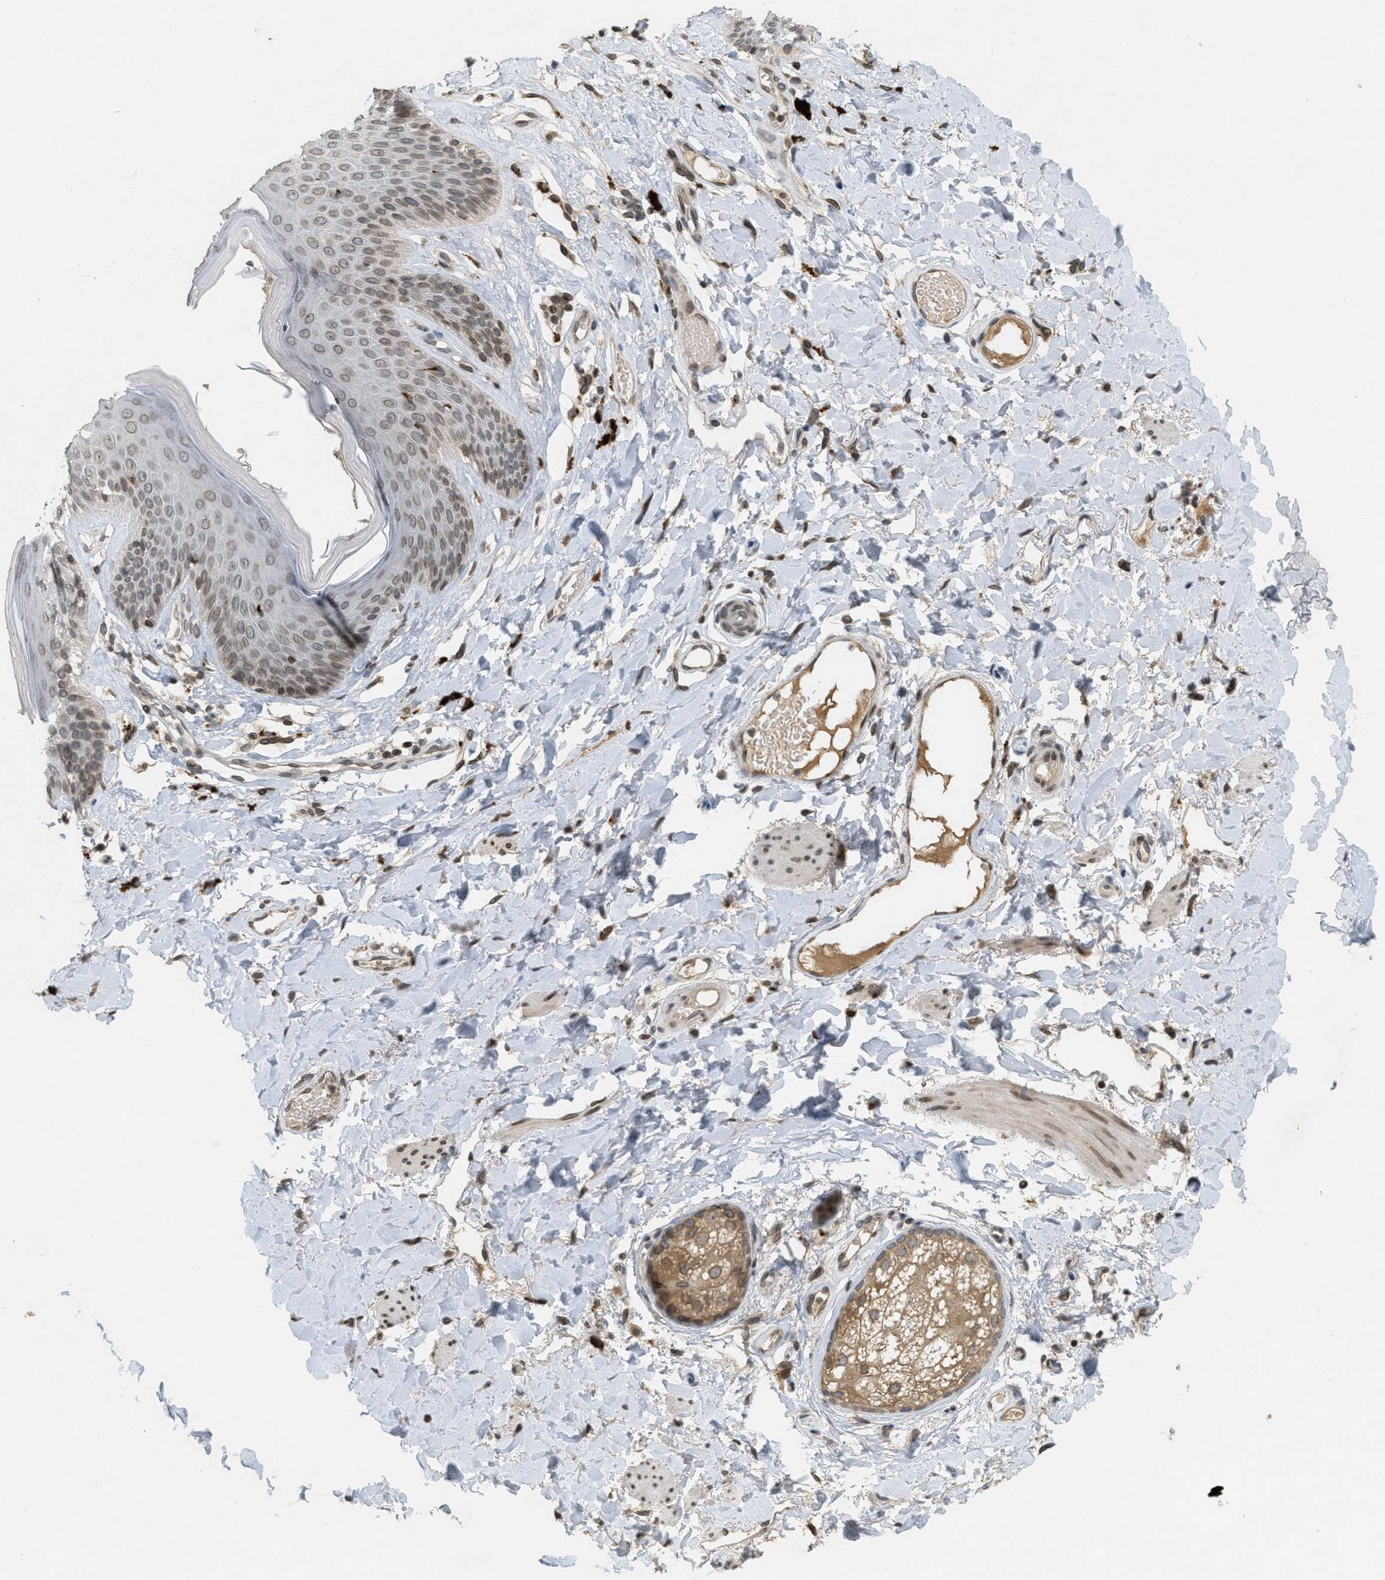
{"staining": {"intensity": "moderate", "quantity": "25%-75%", "location": "cytoplasmic/membranous,nuclear"}, "tissue": "skin", "cell_type": "Epidermal cells", "image_type": "normal", "snomed": [{"axis": "morphology", "description": "Normal tissue, NOS"}, {"axis": "topography", "description": "Vulva"}], "caption": "Moderate cytoplasmic/membranous,nuclear positivity for a protein is appreciated in about 25%-75% of epidermal cells of unremarkable skin using immunohistochemistry.", "gene": "ABHD6", "patient": {"sex": "female", "age": 73}}